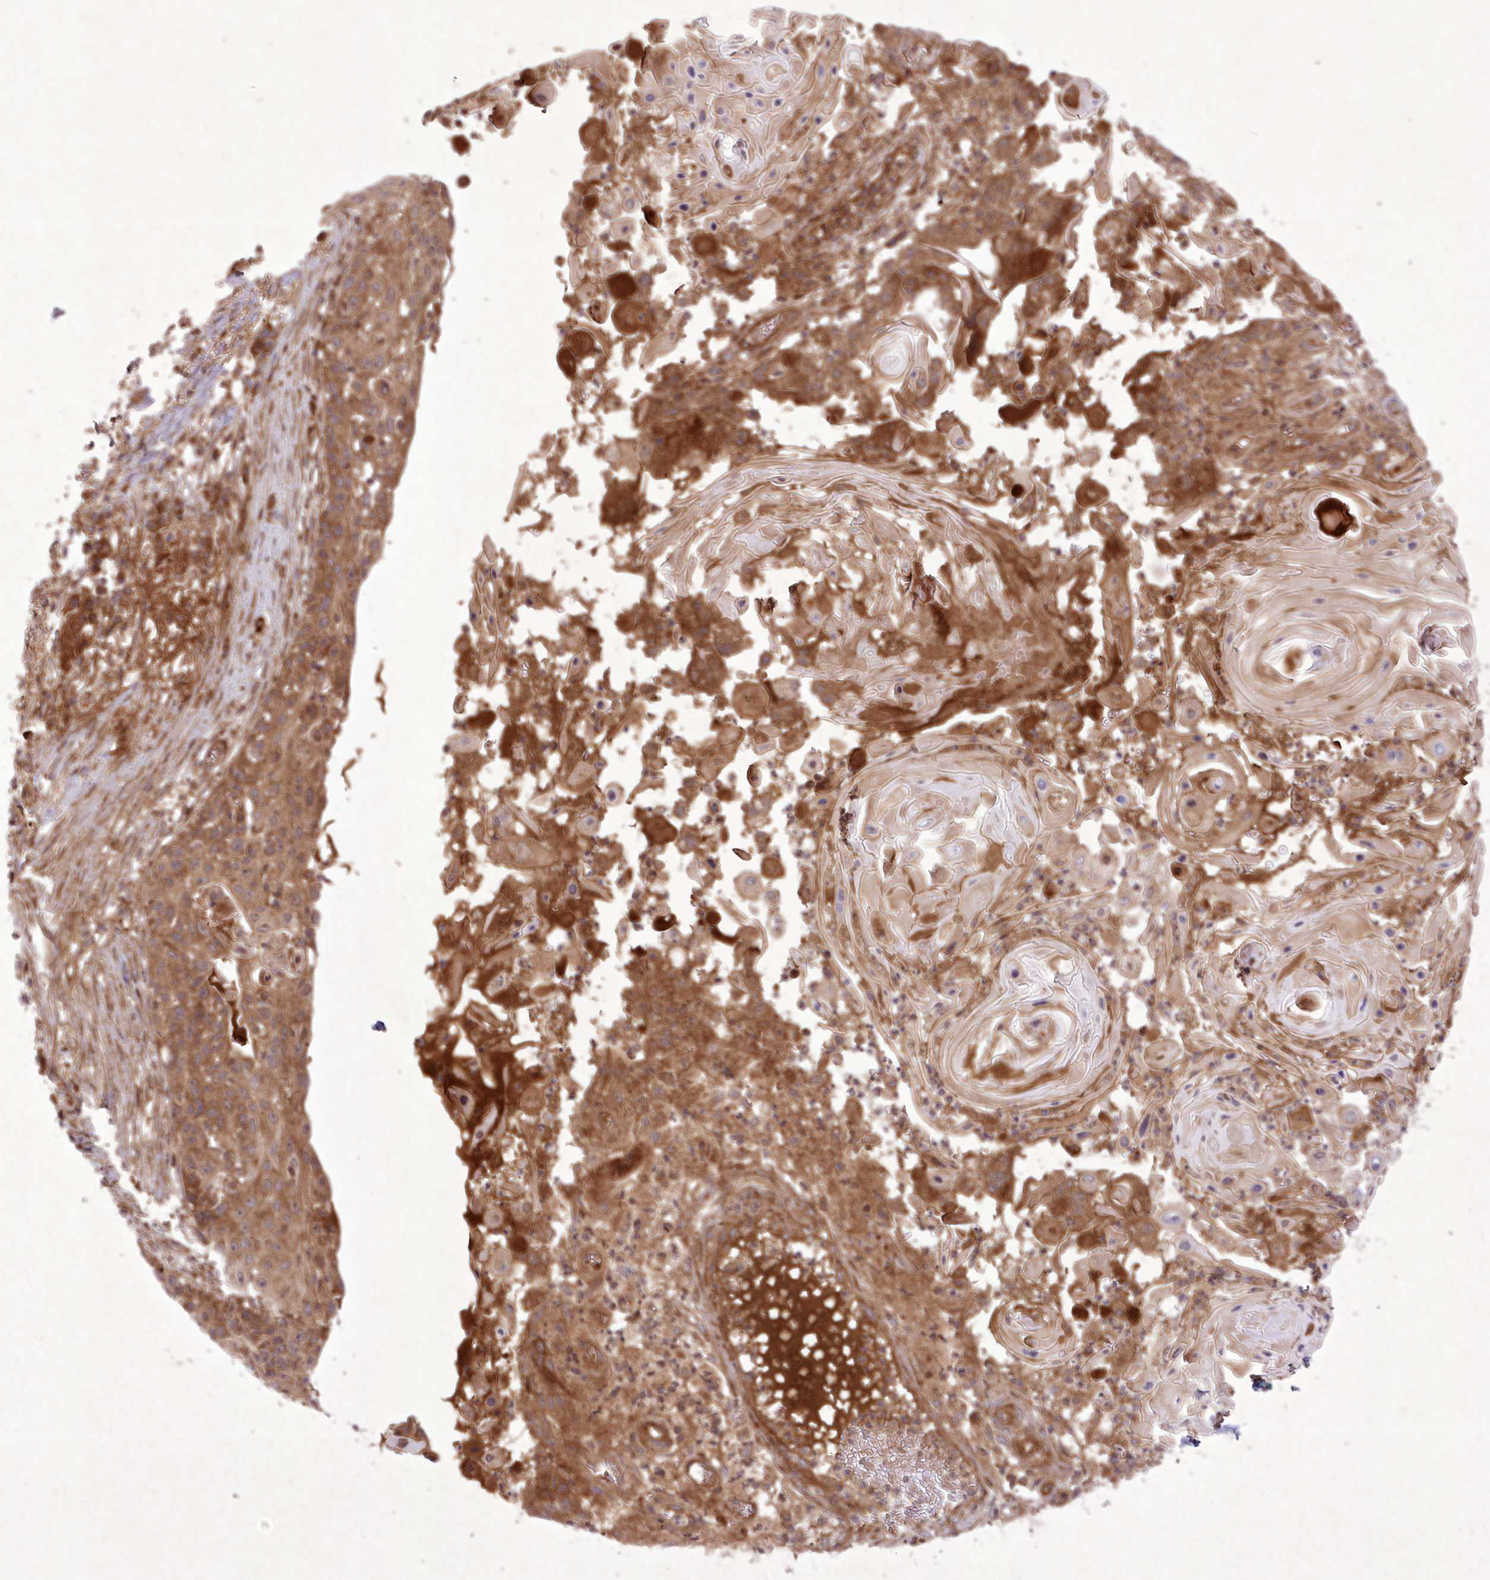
{"staining": {"intensity": "moderate", "quantity": "25%-75%", "location": "cytoplasmic/membranous"}, "tissue": "skin cancer", "cell_type": "Tumor cells", "image_type": "cancer", "snomed": [{"axis": "morphology", "description": "Squamous cell carcinoma, NOS"}, {"axis": "topography", "description": "Skin"}], "caption": "Skin squamous cell carcinoma stained for a protein (brown) reveals moderate cytoplasmic/membranous positive expression in approximately 25%-75% of tumor cells.", "gene": "APOM", "patient": {"sex": "female", "age": 44}}